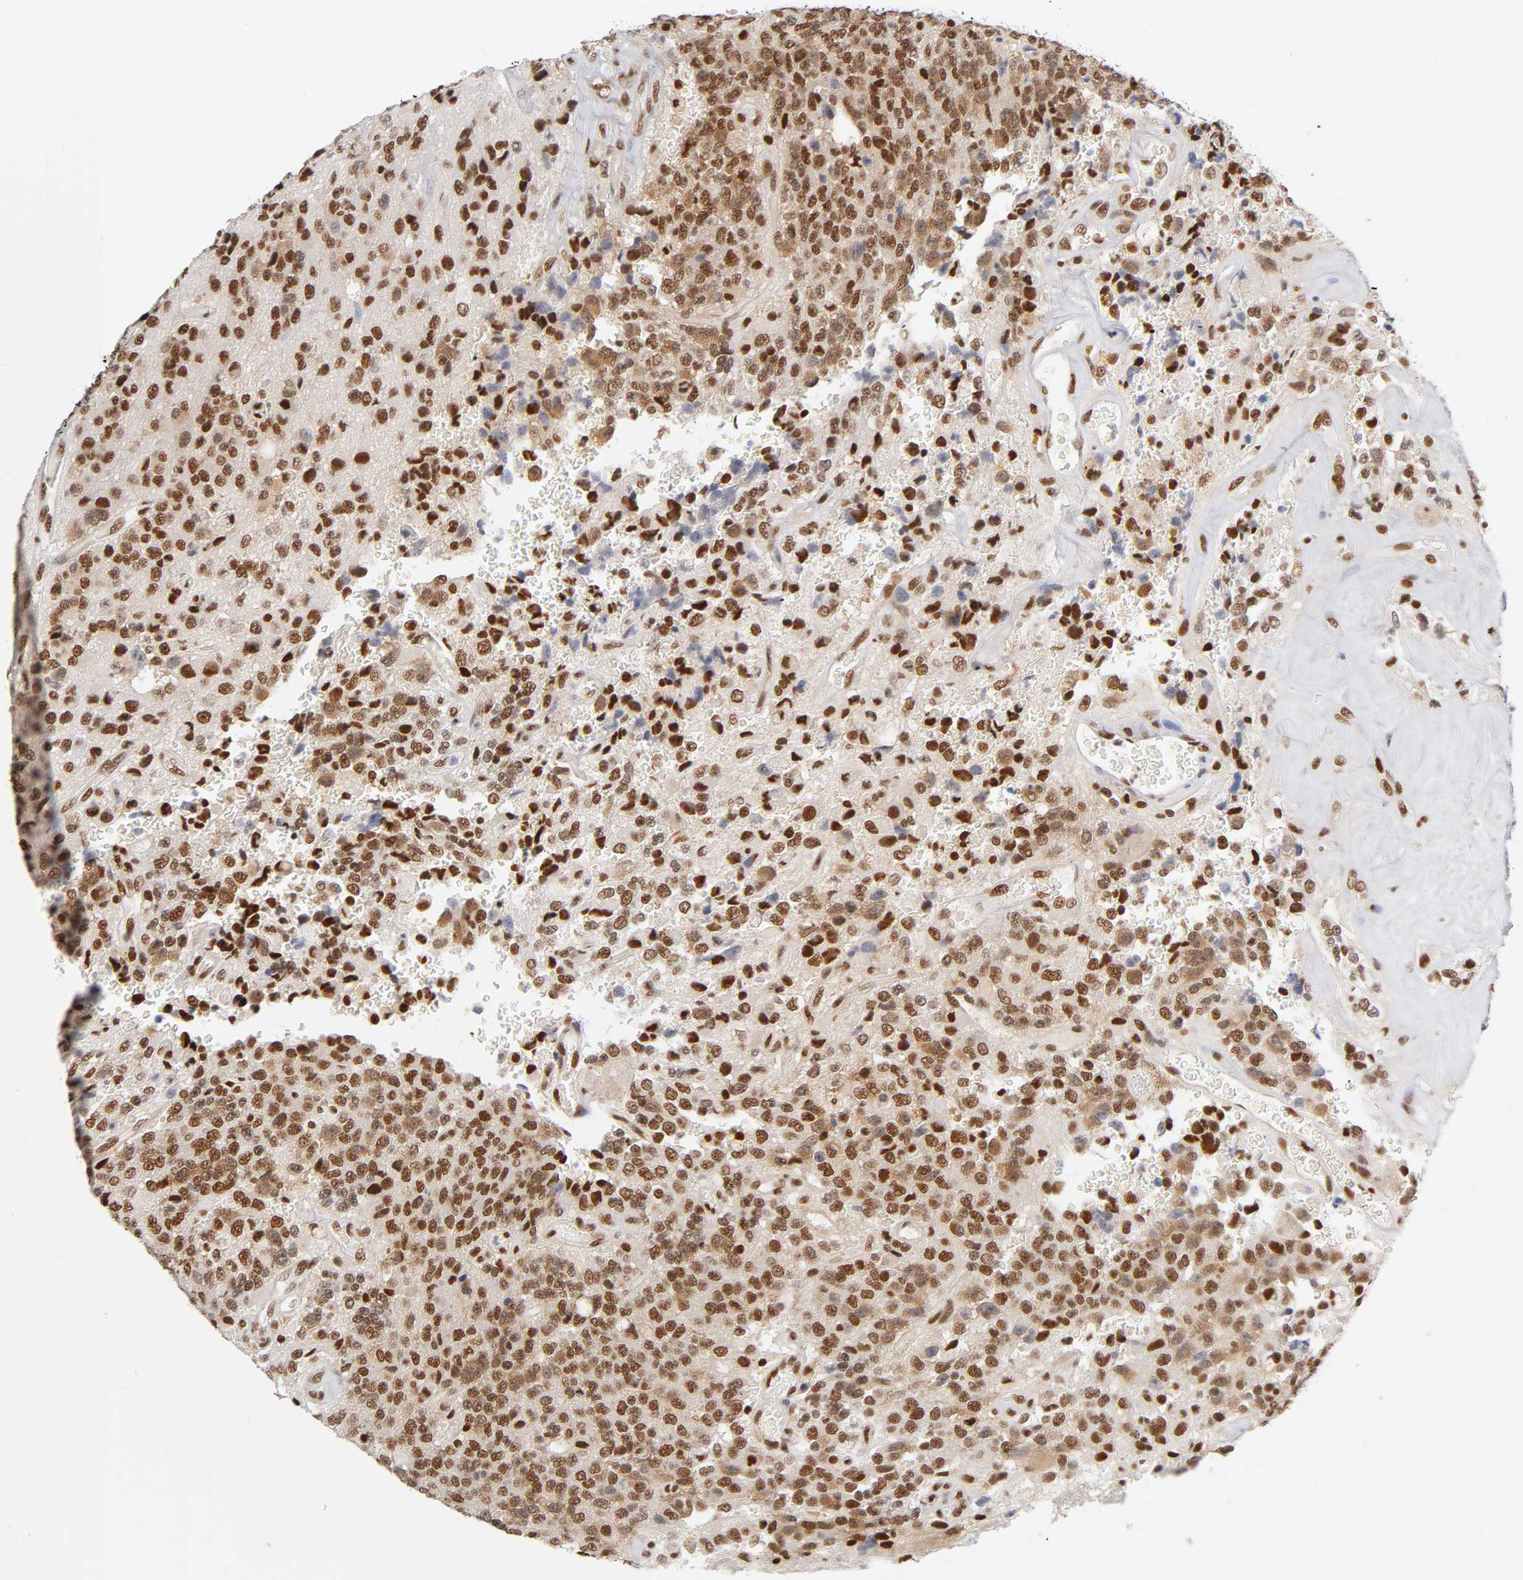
{"staining": {"intensity": "strong", "quantity": ">75%", "location": "nuclear"}, "tissue": "glioma", "cell_type": "Tumor cells", "image_type": "cancer", "snomed": [{"axis": "morphology", "description": "Glioma, malignant, High grade"}, {"axis": "topography", "description": "pancreas cauda"}], "caption": "An immunohistochemistry (IHC) micrograph of neoplastic tissue is shown. Protein staining in brown highlights strong nuclear positivity in glioma within tumor cells.", "gene": "ILKAP", "patient": {"sex": "male", "age": 60}}